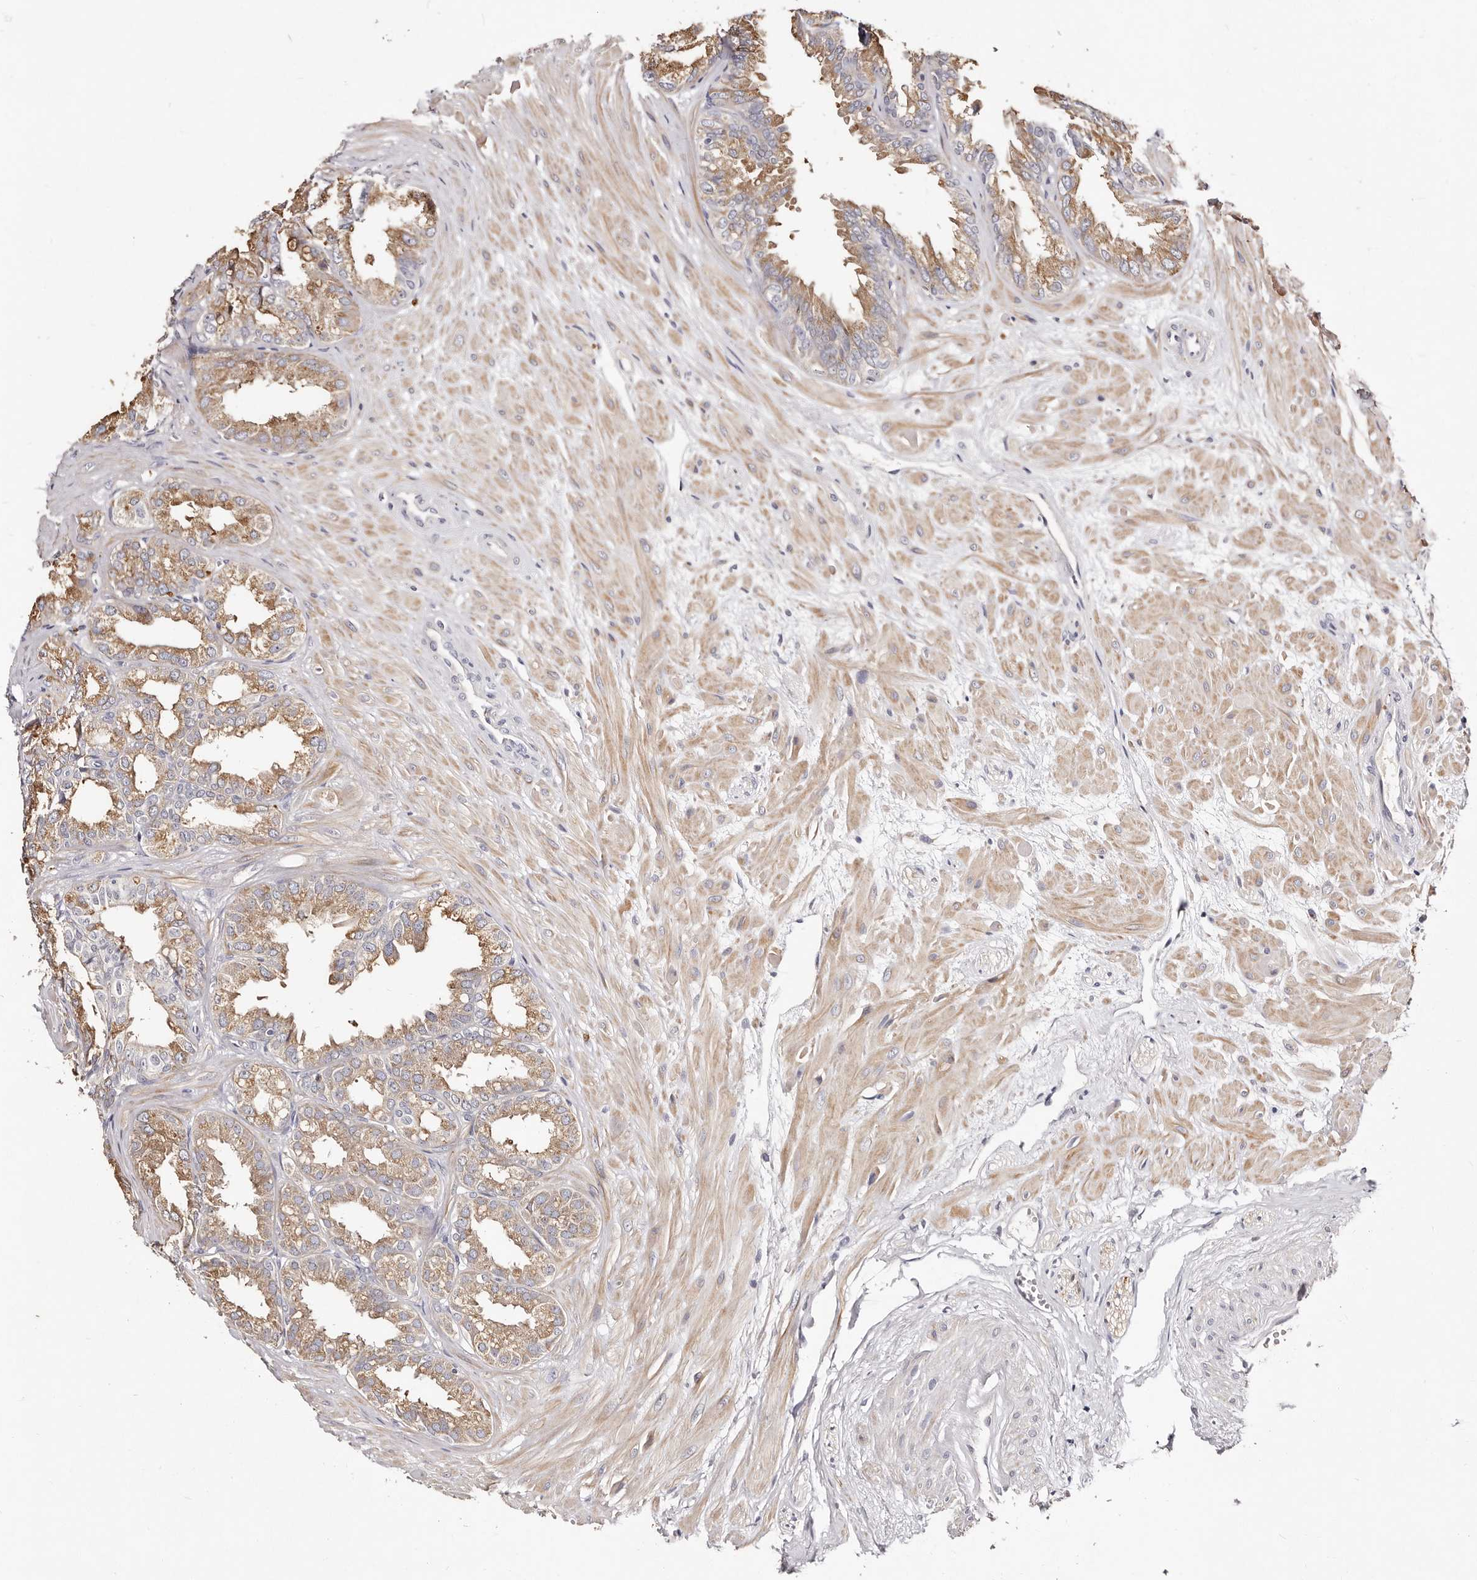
{"staining": {"intensity": "moderate", "quantity": "25%-75%", "location": "cytoplasmic/membranous"}, "tissue": "seminal vesicle", "cell_type": "Glandular cells", "image_type": "normal", "snomed": [{"axis": "morphology", "description": "Normal tissue, NOS"}, {"axis": "topography", "description": "Prostate"}, {"axis": "topography", "description": "Seminal veicle"}], "caption": "An image showing moderate cytoplasmic/membranous positivity in approximately 25%-75% of glandular cells in normal seminal vesicle, as visualized by brown immunohistochemical staining.", "gene": "MRPS33", "patient": {"sex": "male", "age": 51}}